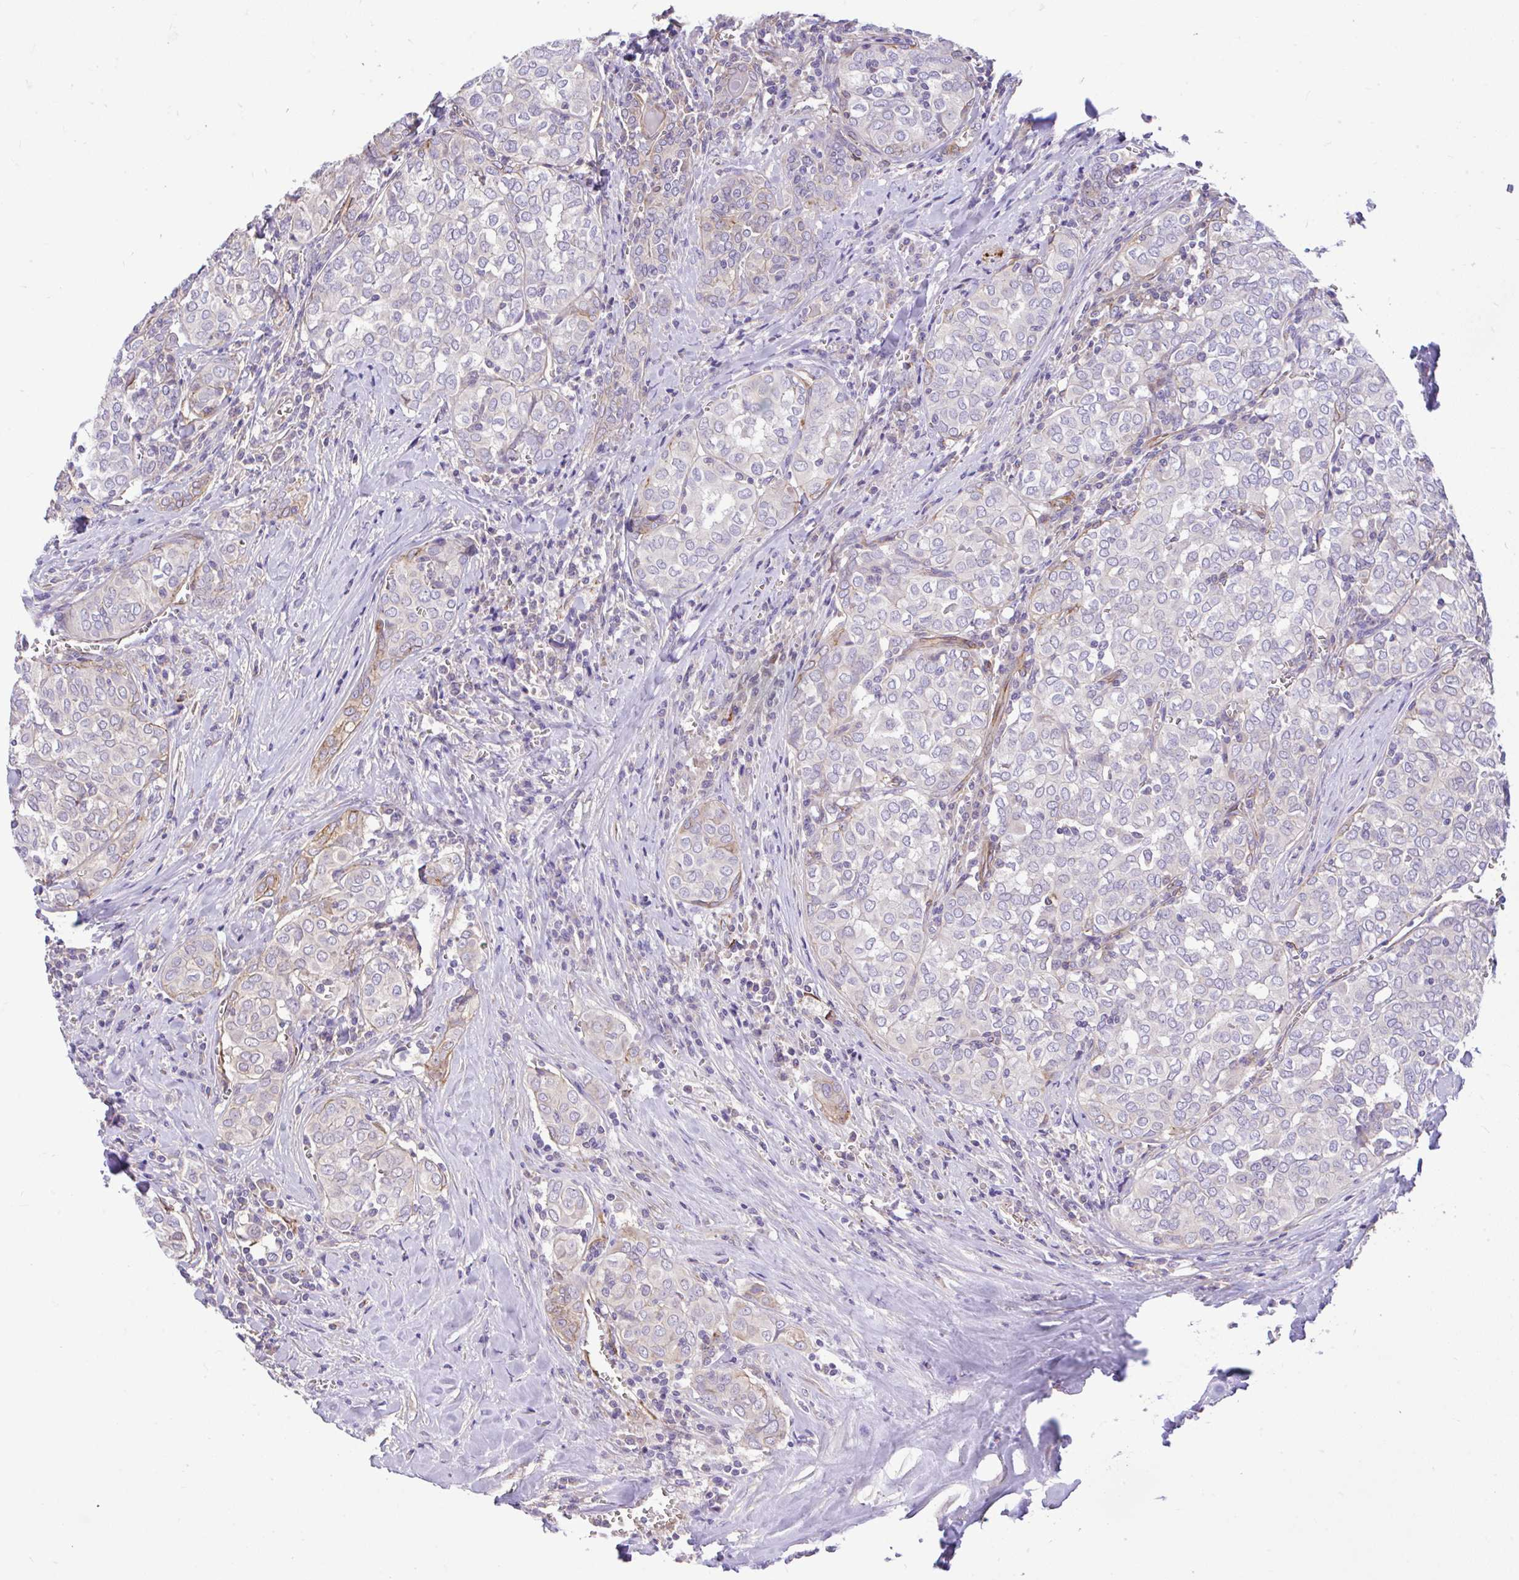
{"staining": {"intensity": "negative", "quantity": "none", "location": "none"}, "tissue": "thyroid cancer", "cell_type": "Tumor cells", "image_type": "cancer", "snomed": [{"axis": "morphology", "description": "Papillary adenocarcinoma, NOS"}, {"axis": "topography", "description": "Thyroid gland"}], "caption": "IHC of thyroid papillary adenocarcinoma displays no staining in tumor cells. (DAB (3,3'-diaminobenzidine) immunohistochemistry, high magnification).", "gene": "PTPRK", "patient": {"sex": "female", "age": 30}}